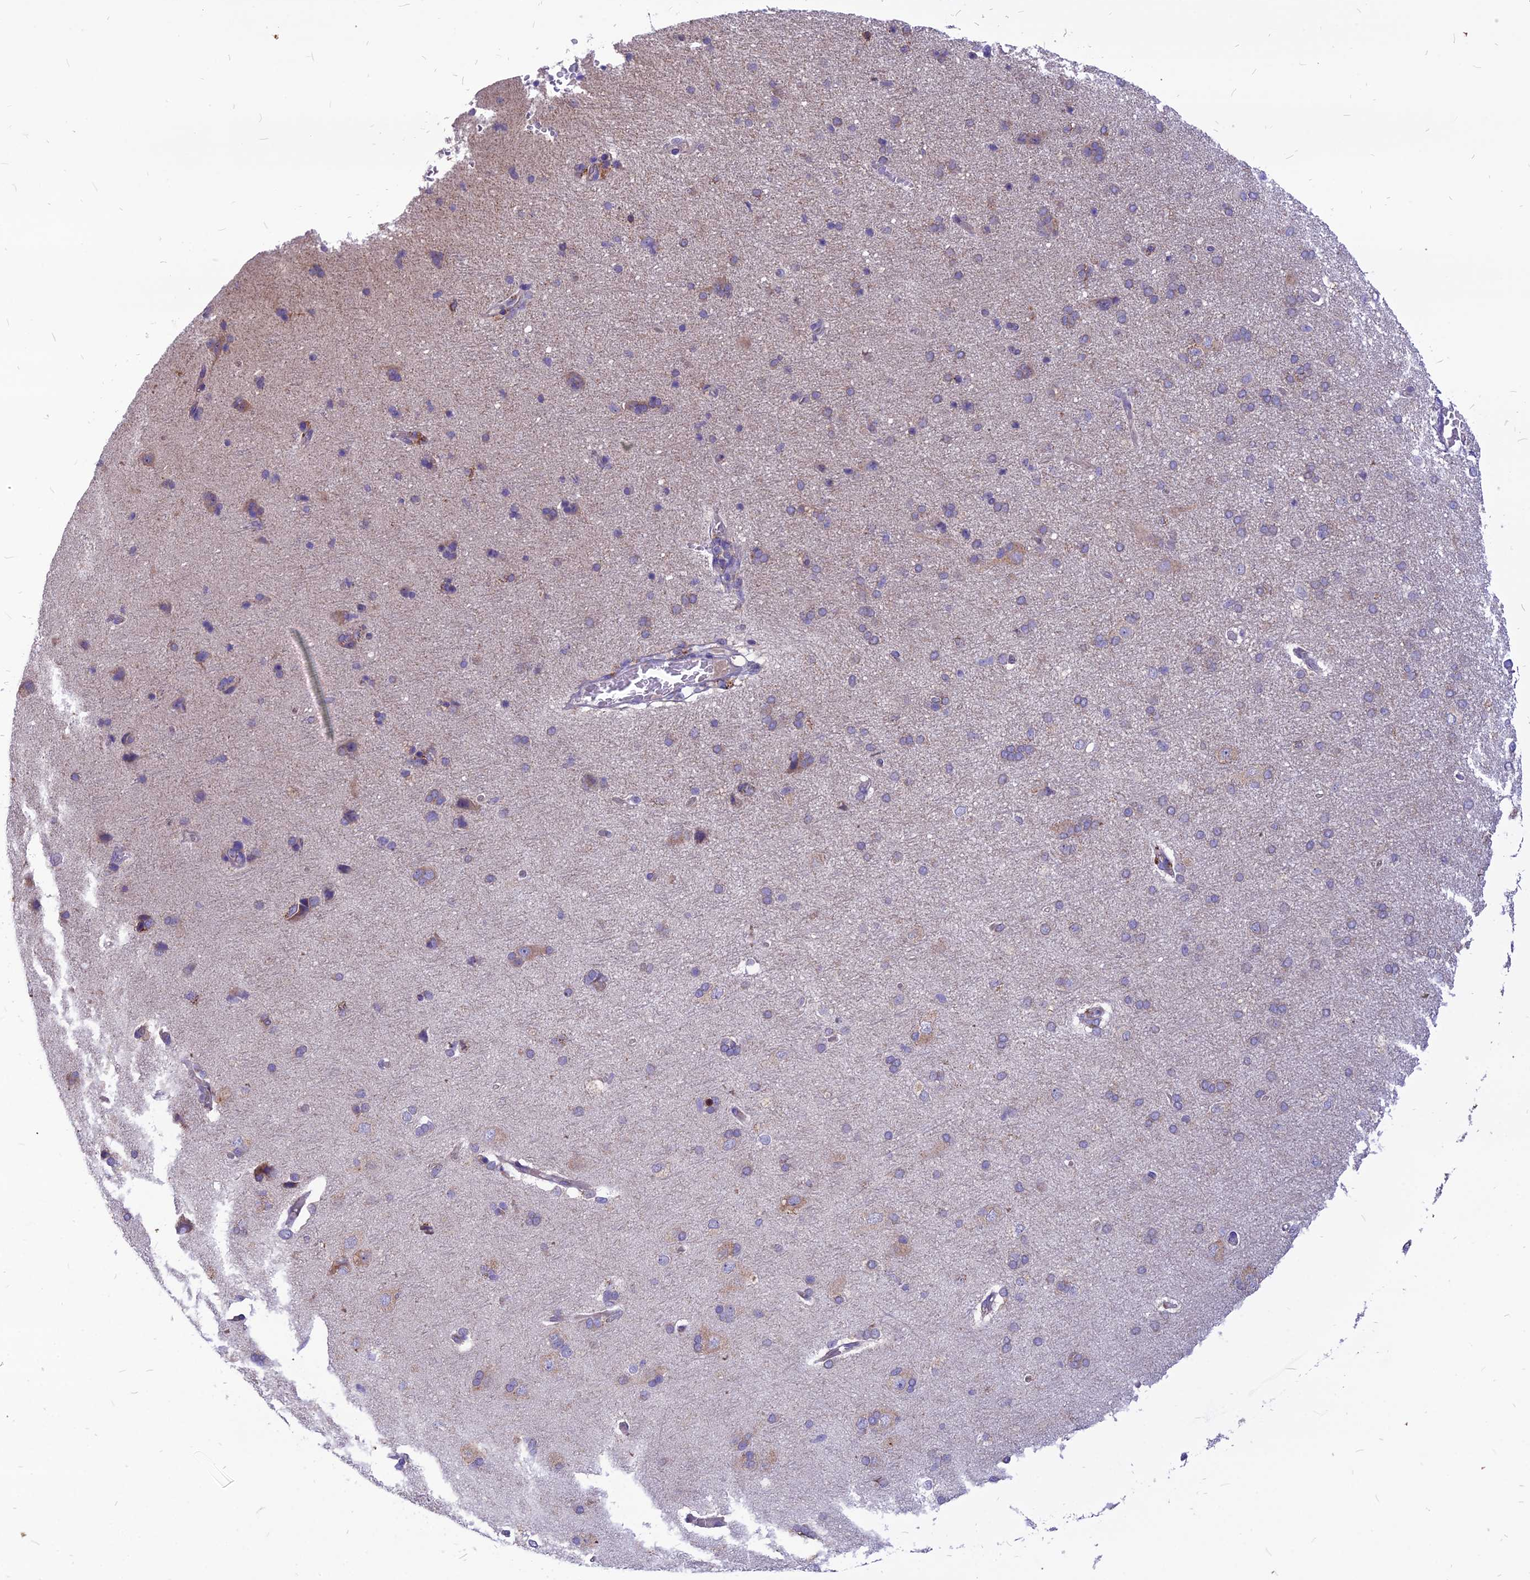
{"staining": {"intensity": "negative", "quantity": "none", "location": "none"}, "tissue": "cerebral cortex", "cell_type": "Endothelial cells", "image_type": "normal", "snomed": [{"axis": "morphology", "description": "Normal tissue, NOS"}, {"axis": "topography", "description": "Cerebral cortex"}], "caption": "Histopathology image shows no protein staining in endothelial cells of unremarkable cerebral cortex.", "gene": "PCED1B", "patient": {"sex": "male", "age": 62}}